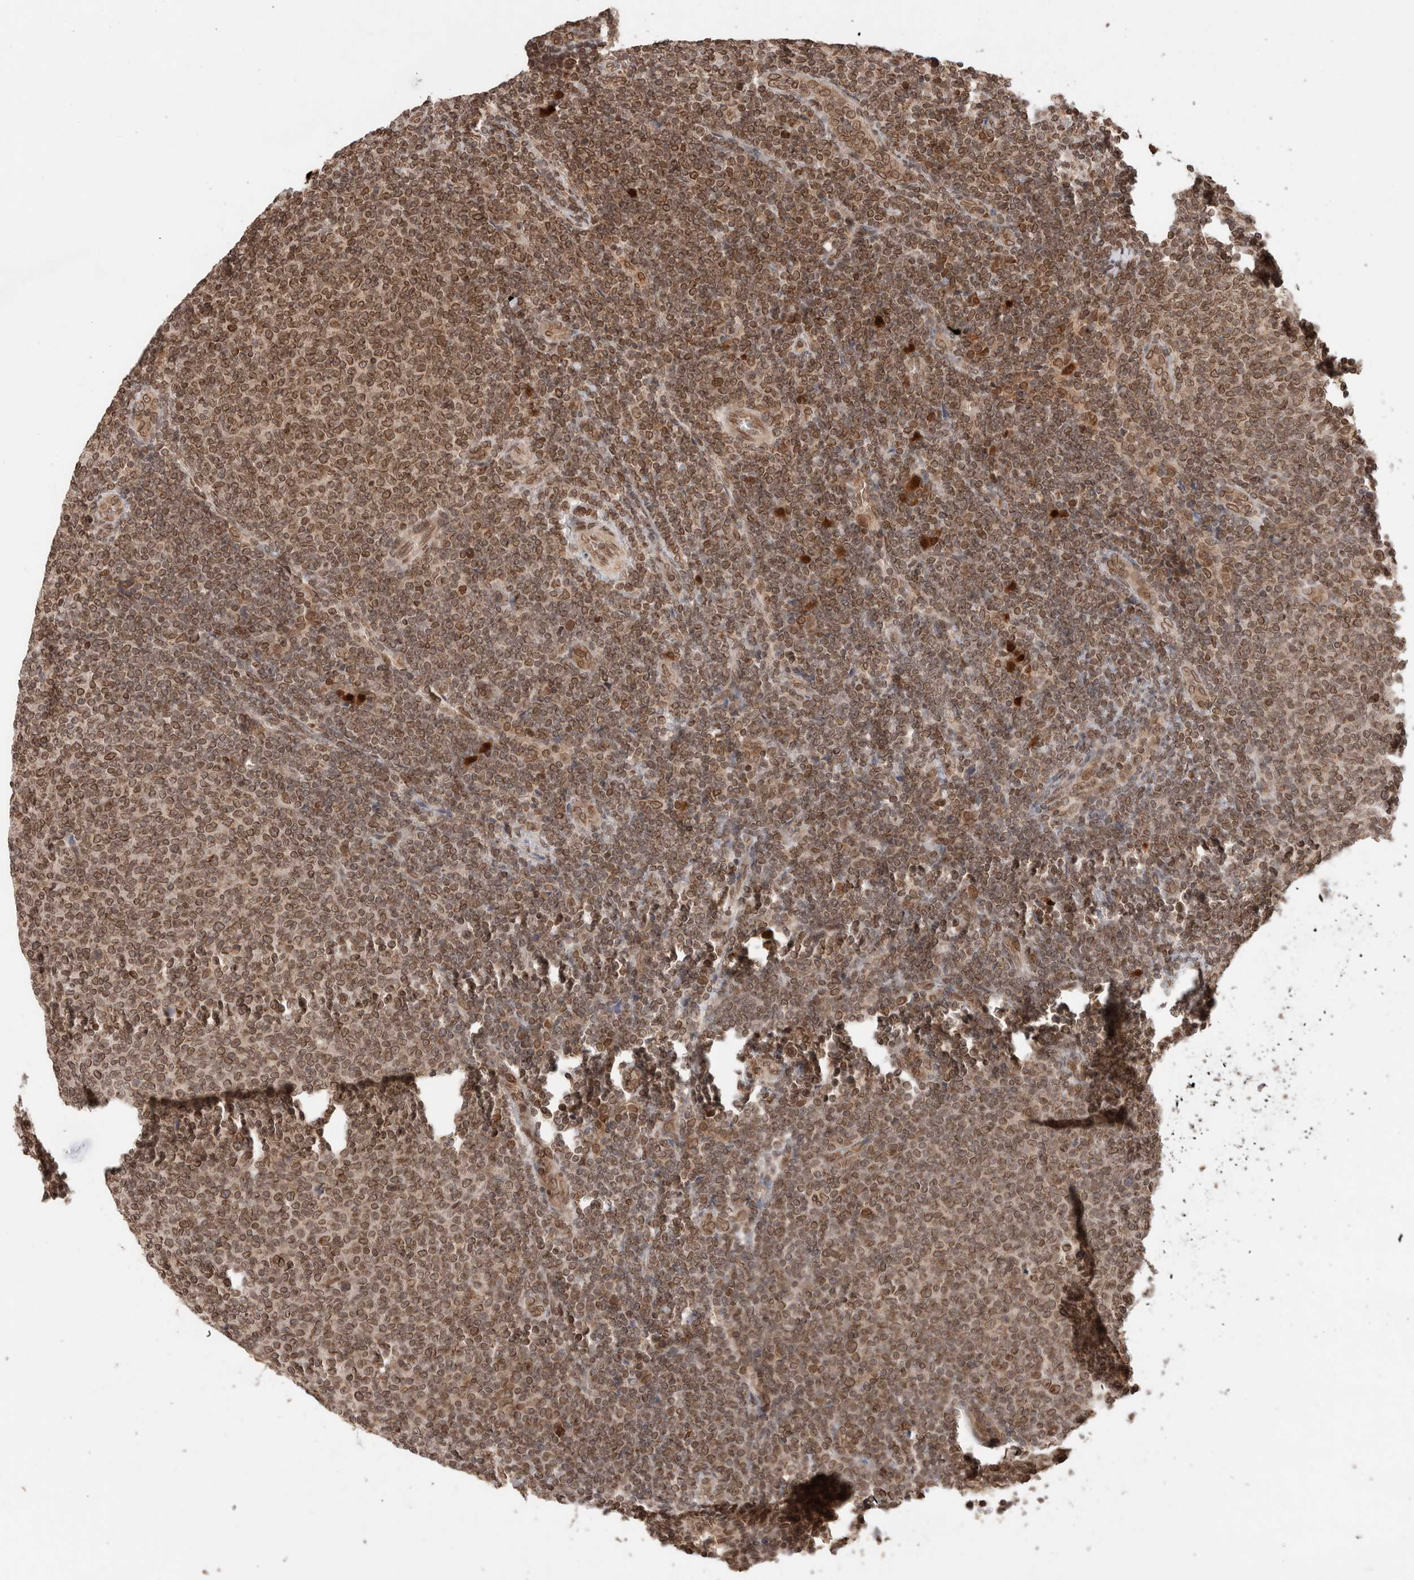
{"staining": {"intensity": "moderate", "quantity": ">75%", "location": "cytoplasmic/membranous,nuclear"}, "tissue": "lymphoma", "cell_type": "Tumor cells", "image_type": "cancer", "snomed": [{"axis": "morphology", "description": "Malignant lymphoma, non-Hodgkin's type, Low grade"}, {"axis": "topography", "description": "Lymph node"}], "caption": "Tumor cells exhibit medium levels of moderate cytoplasmic/membranous and nuclear expression in about >75% of cells in lymphoma.", "gene": "TPR", "patient": {"sex": "male", "age": 66}}